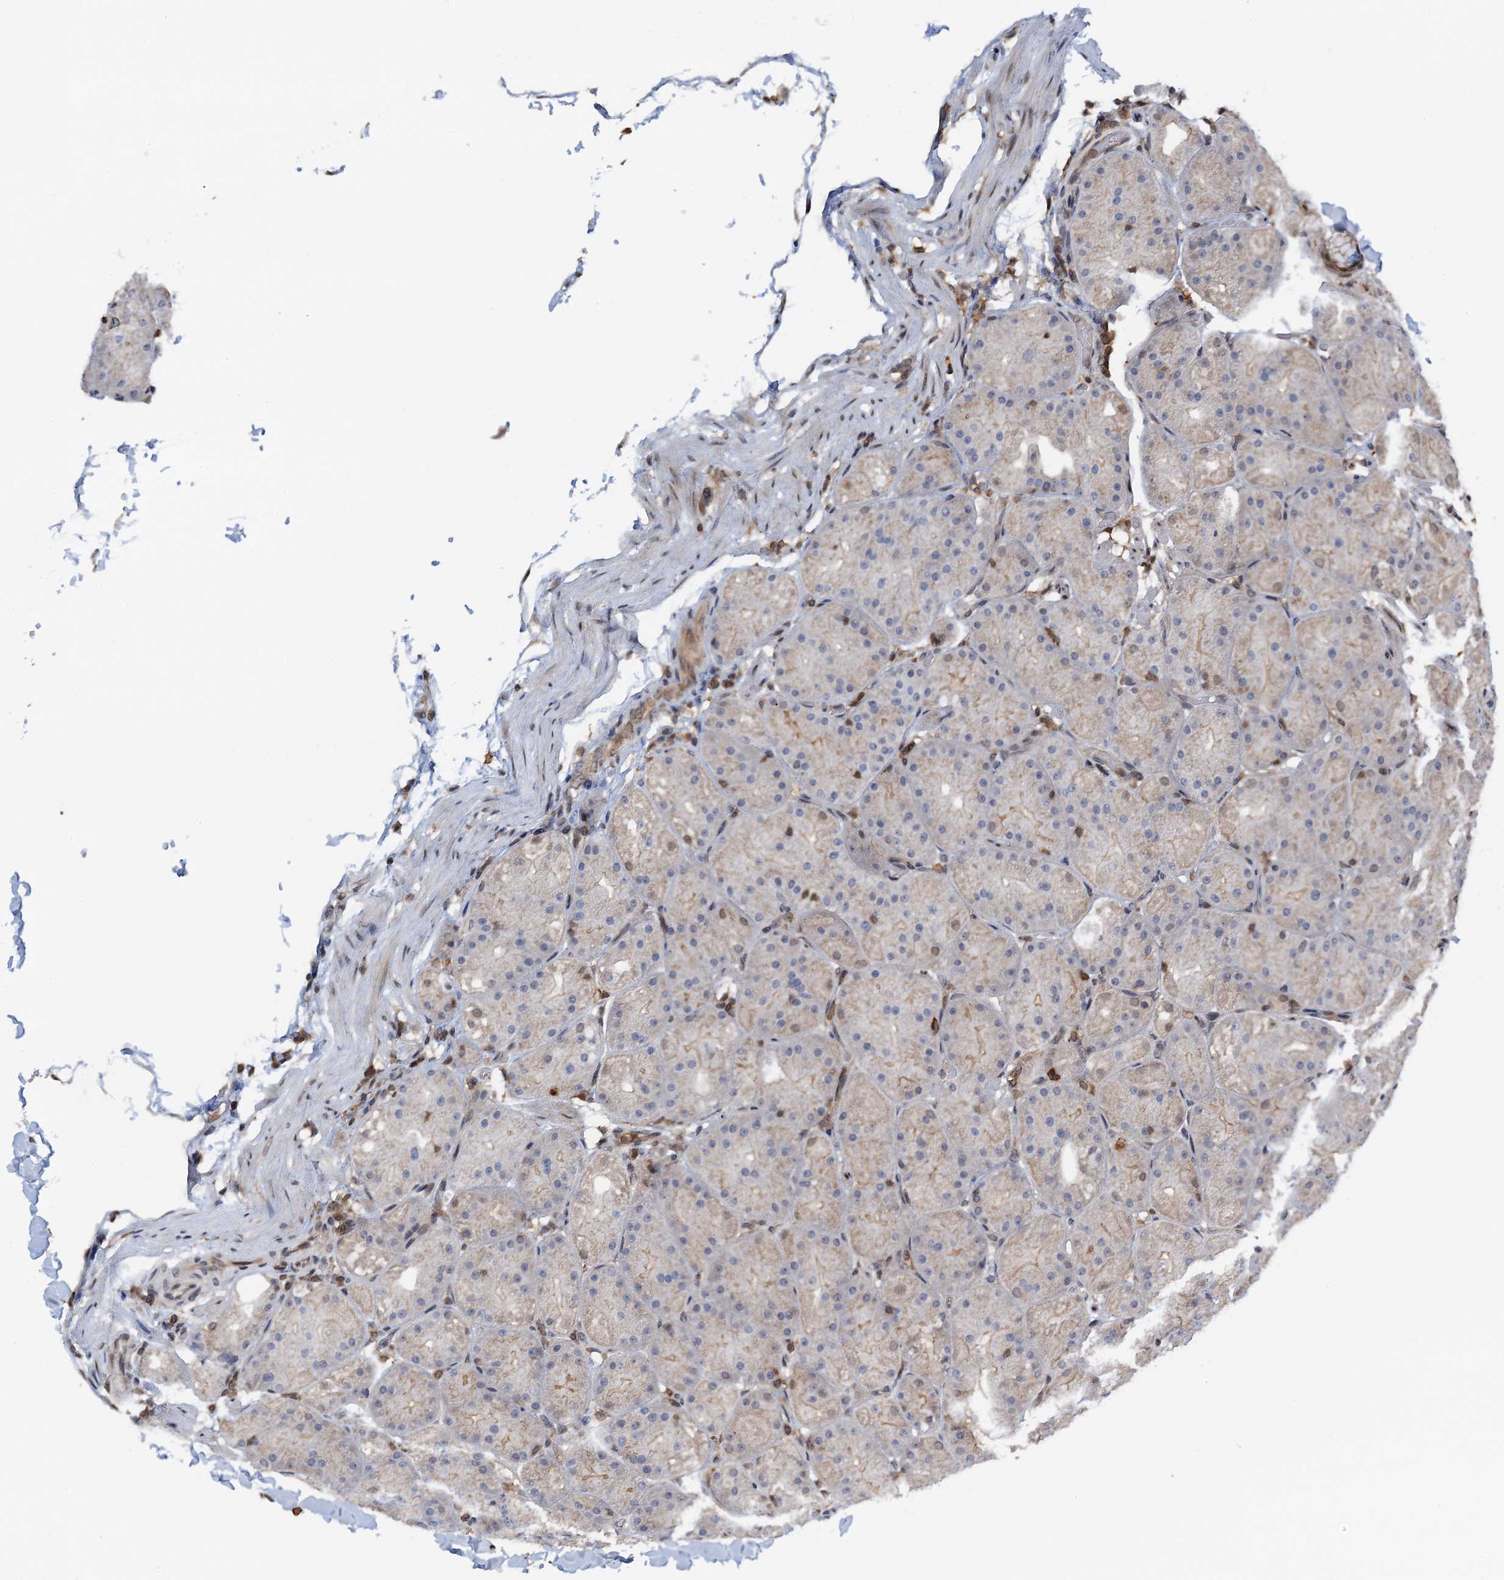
{"staining": {"intensity": "moderate", "quantity": "25%-75%", "location": "cytoplasmic/membranous,nuclear"}, "tissue": "stomach", "cell_type": "Glandular cells", "image_type": "normal", "snomed": [{"axis": "morphology", "description": "Normal tissue, NOS"}, {"axis": "topography", "description": "Stomach, upper"}, {"axis": "topography", "description": "Stomach"}], "caption": "A medium amount of moderate cytoplasmic/membranous,nuclear expression is appreciated in about 25%-75% of glandular cells in normal stomach. The protein of interest is stained brown, and the nuclei are stained in blue (DAB (3,3'-diaminobenzidine) IHC with brightfield microscopy, high magnification).", "gene": "ZNF609", "patient": {"sex": "male", "age": 48}}